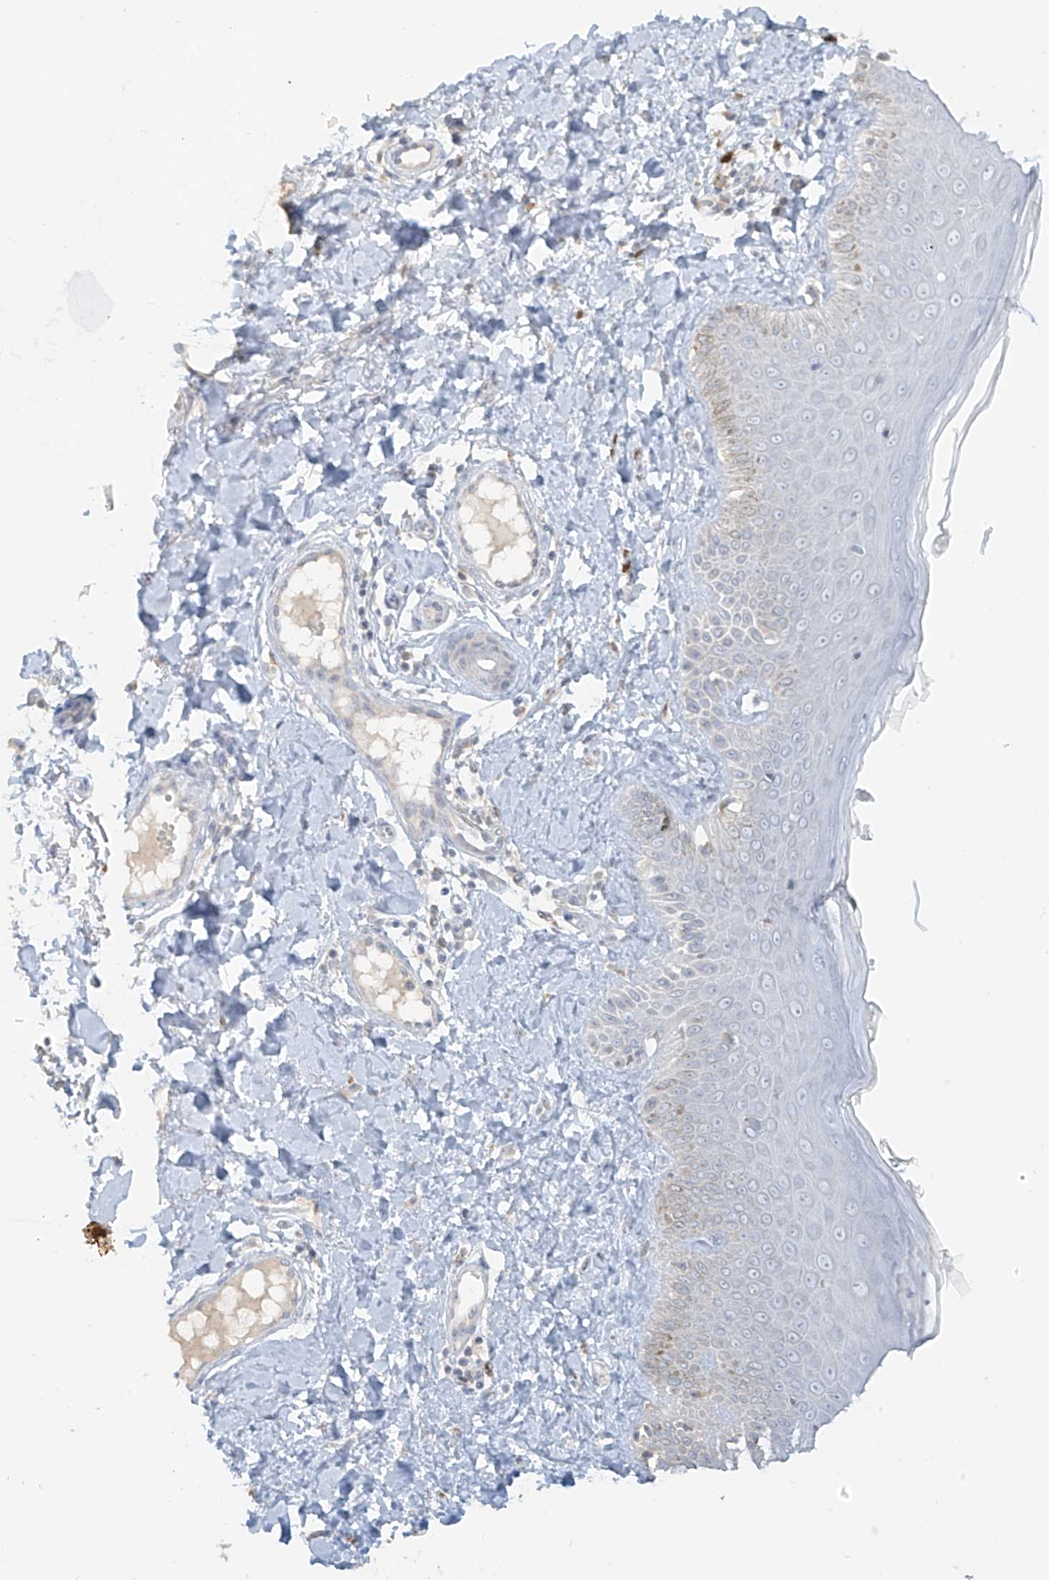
{"staining": {"intensity": "negative", "quantity": "none", "location": "none"}, "tissue": "skin", "cell_type": "Fibroblasts", "image_type": "normal", "snomed": [{"axis": "morphology", "description": "Normal tissue, NOS"}, {"axis": "topography", "description": "Skin"}], "caption": "Immunohistochemistry (IHC) image of benign human skin stained for a protein (brown), which reveals no staining in fibroblasts. The staining is performed using DAB (3,3'-diaminobenzidine) brown chromogen with nuclei counter-stained in using hematoxylin.", "gene": "C2orf42", "patient": {"sex": "male", "age": 52}}